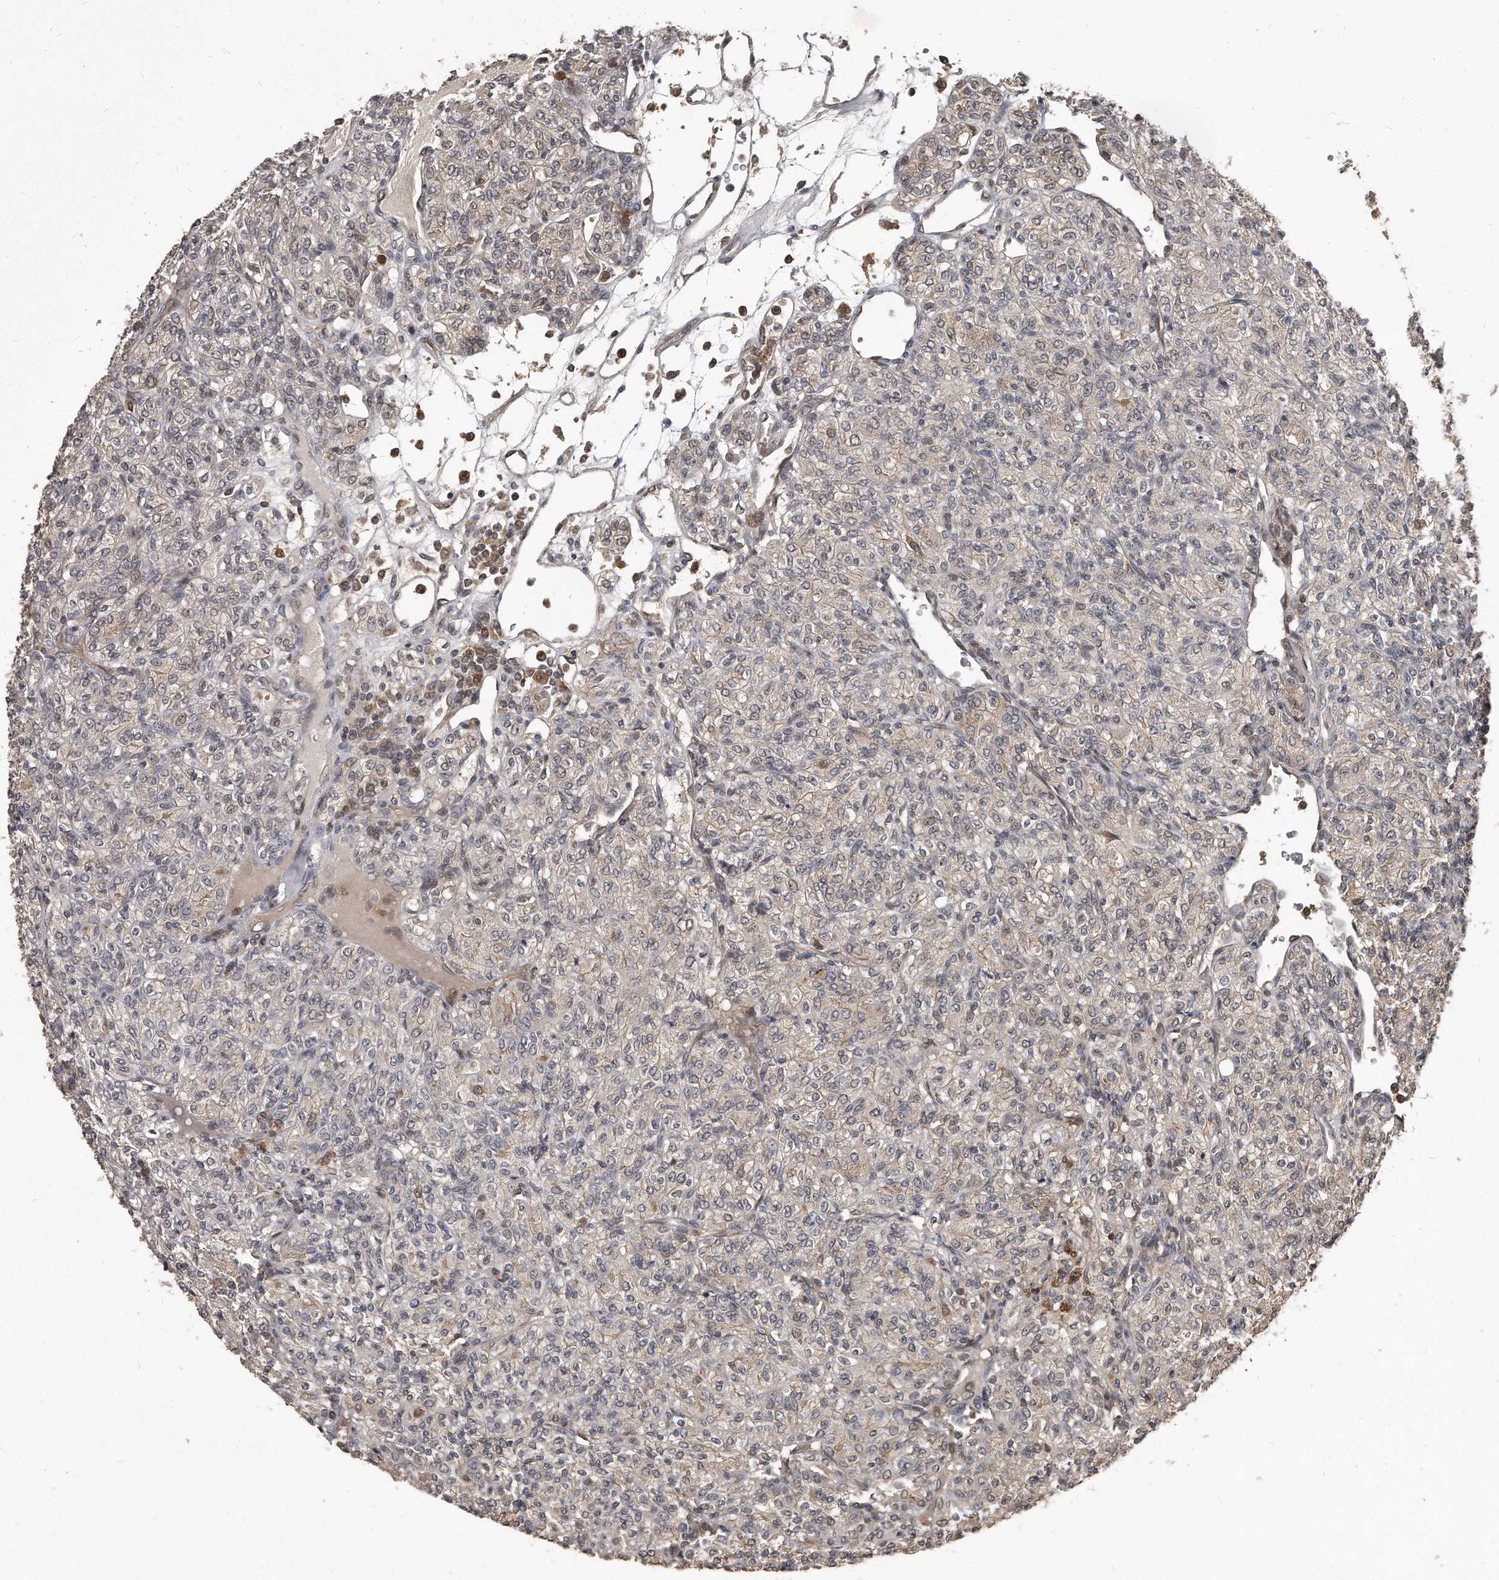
{"staining": {"intensity": "negative", "quantity": "none", "location": "none"}, "tissue": "renal cancer", "cell_type": "Tumor cells", "image_type": "cancer", "snomed": [{"axis": "morphology", "description": "Adenocarcinoma, NOS"}, {"axis": "topography", "description": "Kidney"}], "caption": "This is an immunohistochemistry (IHC) micrograph of adenocarcinoma (renal). There is no staining in tumor cells.", "gene": "GCH1", "patient": {"sex": "male", "age": 77}}